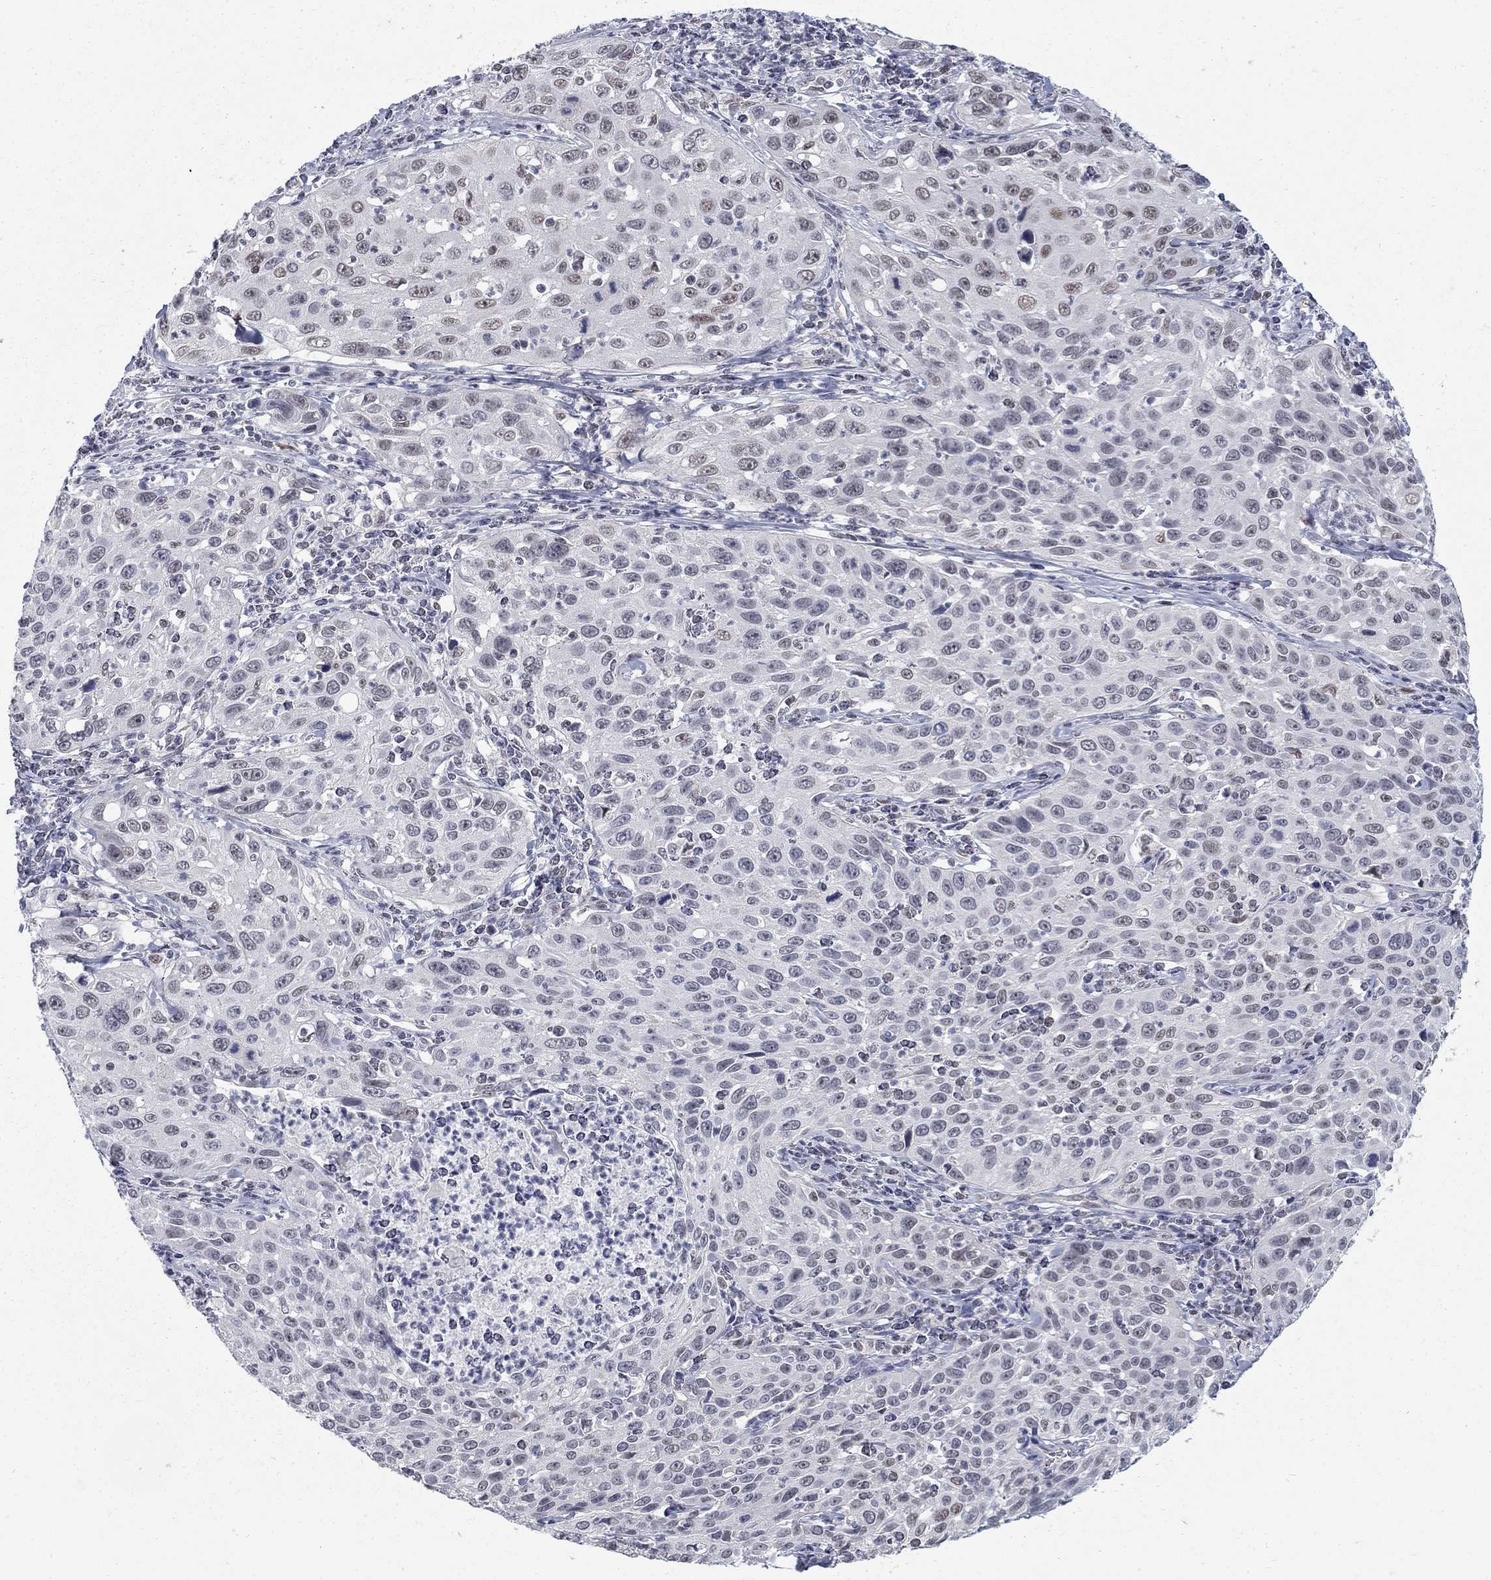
{"staining": {"intensity": "negative", "quantity": "none", "location": "none"}, "tissue": "cervical cancer", "cell_type": "Tumor cells", "image_type": "cancer", "snomed": [{"axis": "morphology", "description": "Squamous cell carcinoma, NOS"}, {"axis": "topography", "description": "Cervix"}], "caption": "The immunohistochemistry (IHC) image has no significant staining in tumor cells of cervical squamous cell carcinoma tissue.", "gene": "GCFC2", "patient": {"sex": "female", "age": 26}}